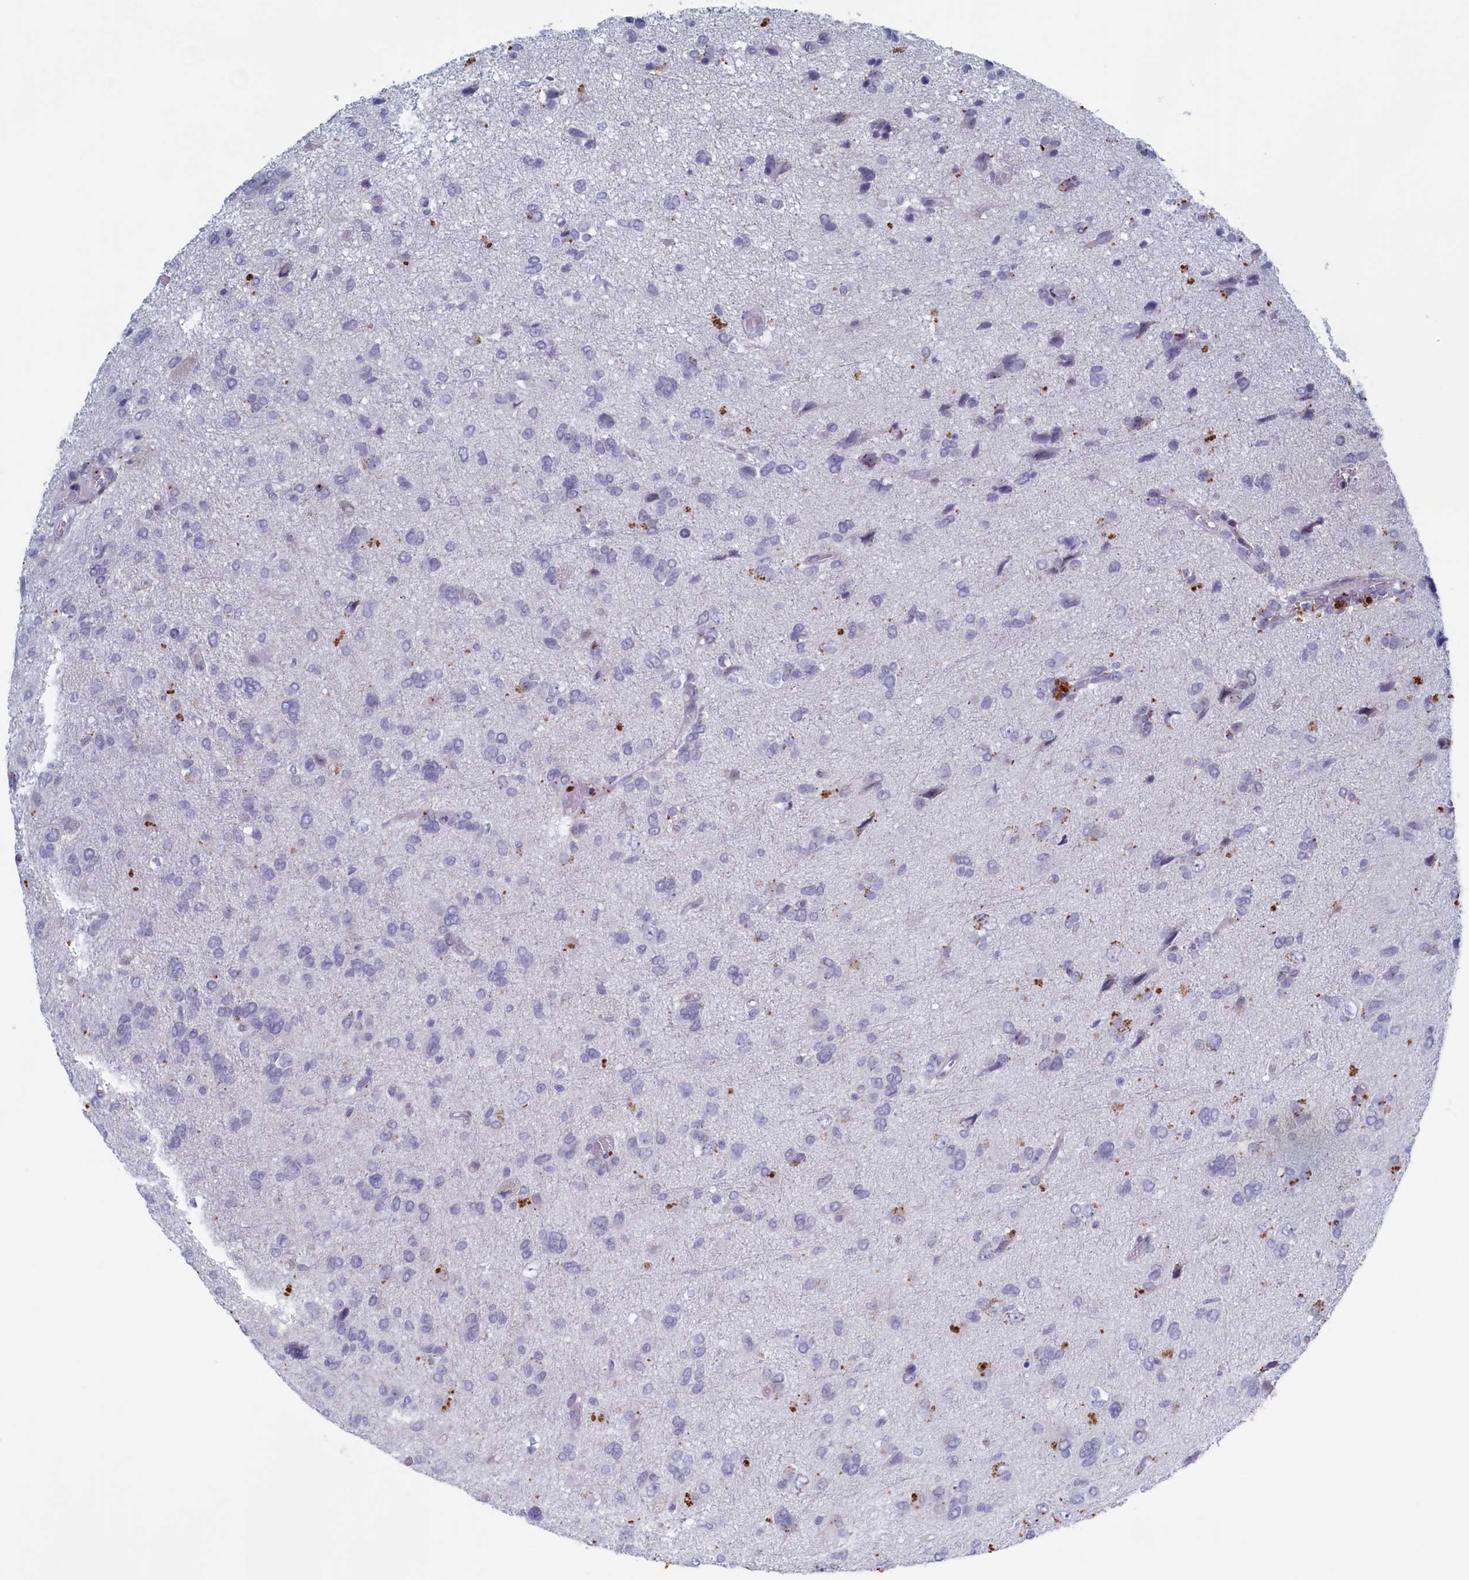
{"staining": {"intensity": "negative", "quantity": "none", "location": "none"}, "tissue": "glioma", "cell_type": "Tumor cells", "image_type": "cancer", "snomed": [{"axis": "morphology", "description": "Glioma, malignant, High grade"}, {"axis": "topography", "description": "Brain"}], "caption": "Glioma was stained to show a protein in brown. There is no significant staining in tumor cells.", "gene": "WDR76", "patient": {"sex": "female", "age": 59}}